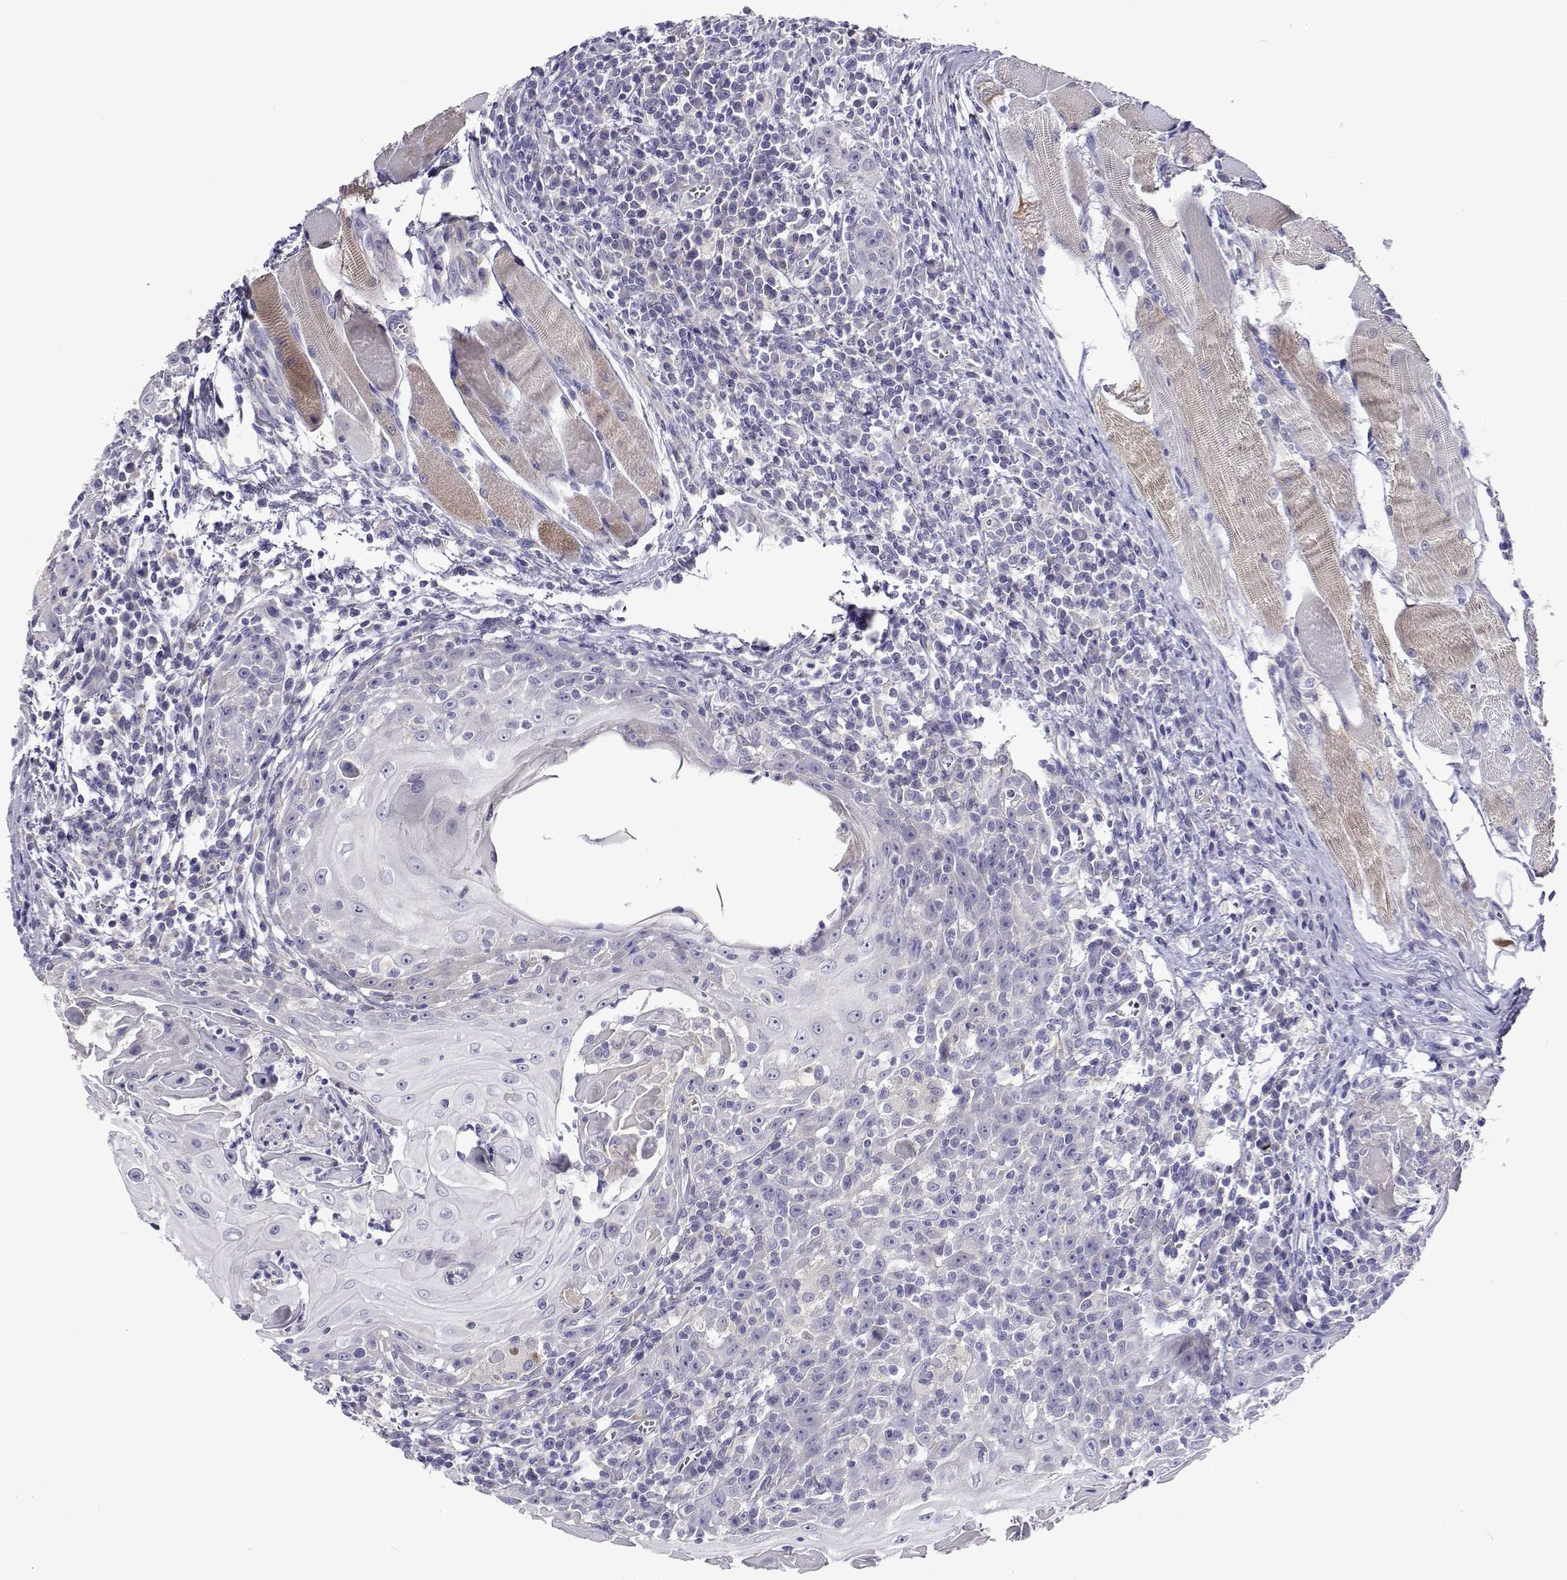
{"staining": {"intensity": "negative", "quantity": "none", "location": "none"}, "tissue": "head and neck cancer", "cell_type": "Tumor cells", "image_type": "cancer", "snomed": [{"axis": "morphology", "description": "Squamous cell carcinoma, NOS"}, {"axis": "topography", "description": "Head-Neck"}], "caption": "Immunohistochemistry image of neoplastic tissue: head and neck cancer stained with DAB displays no significant protein staining in tumor cells.", "gene": "LHFPL7", "patient": {"sex": "male", "age": 52}}